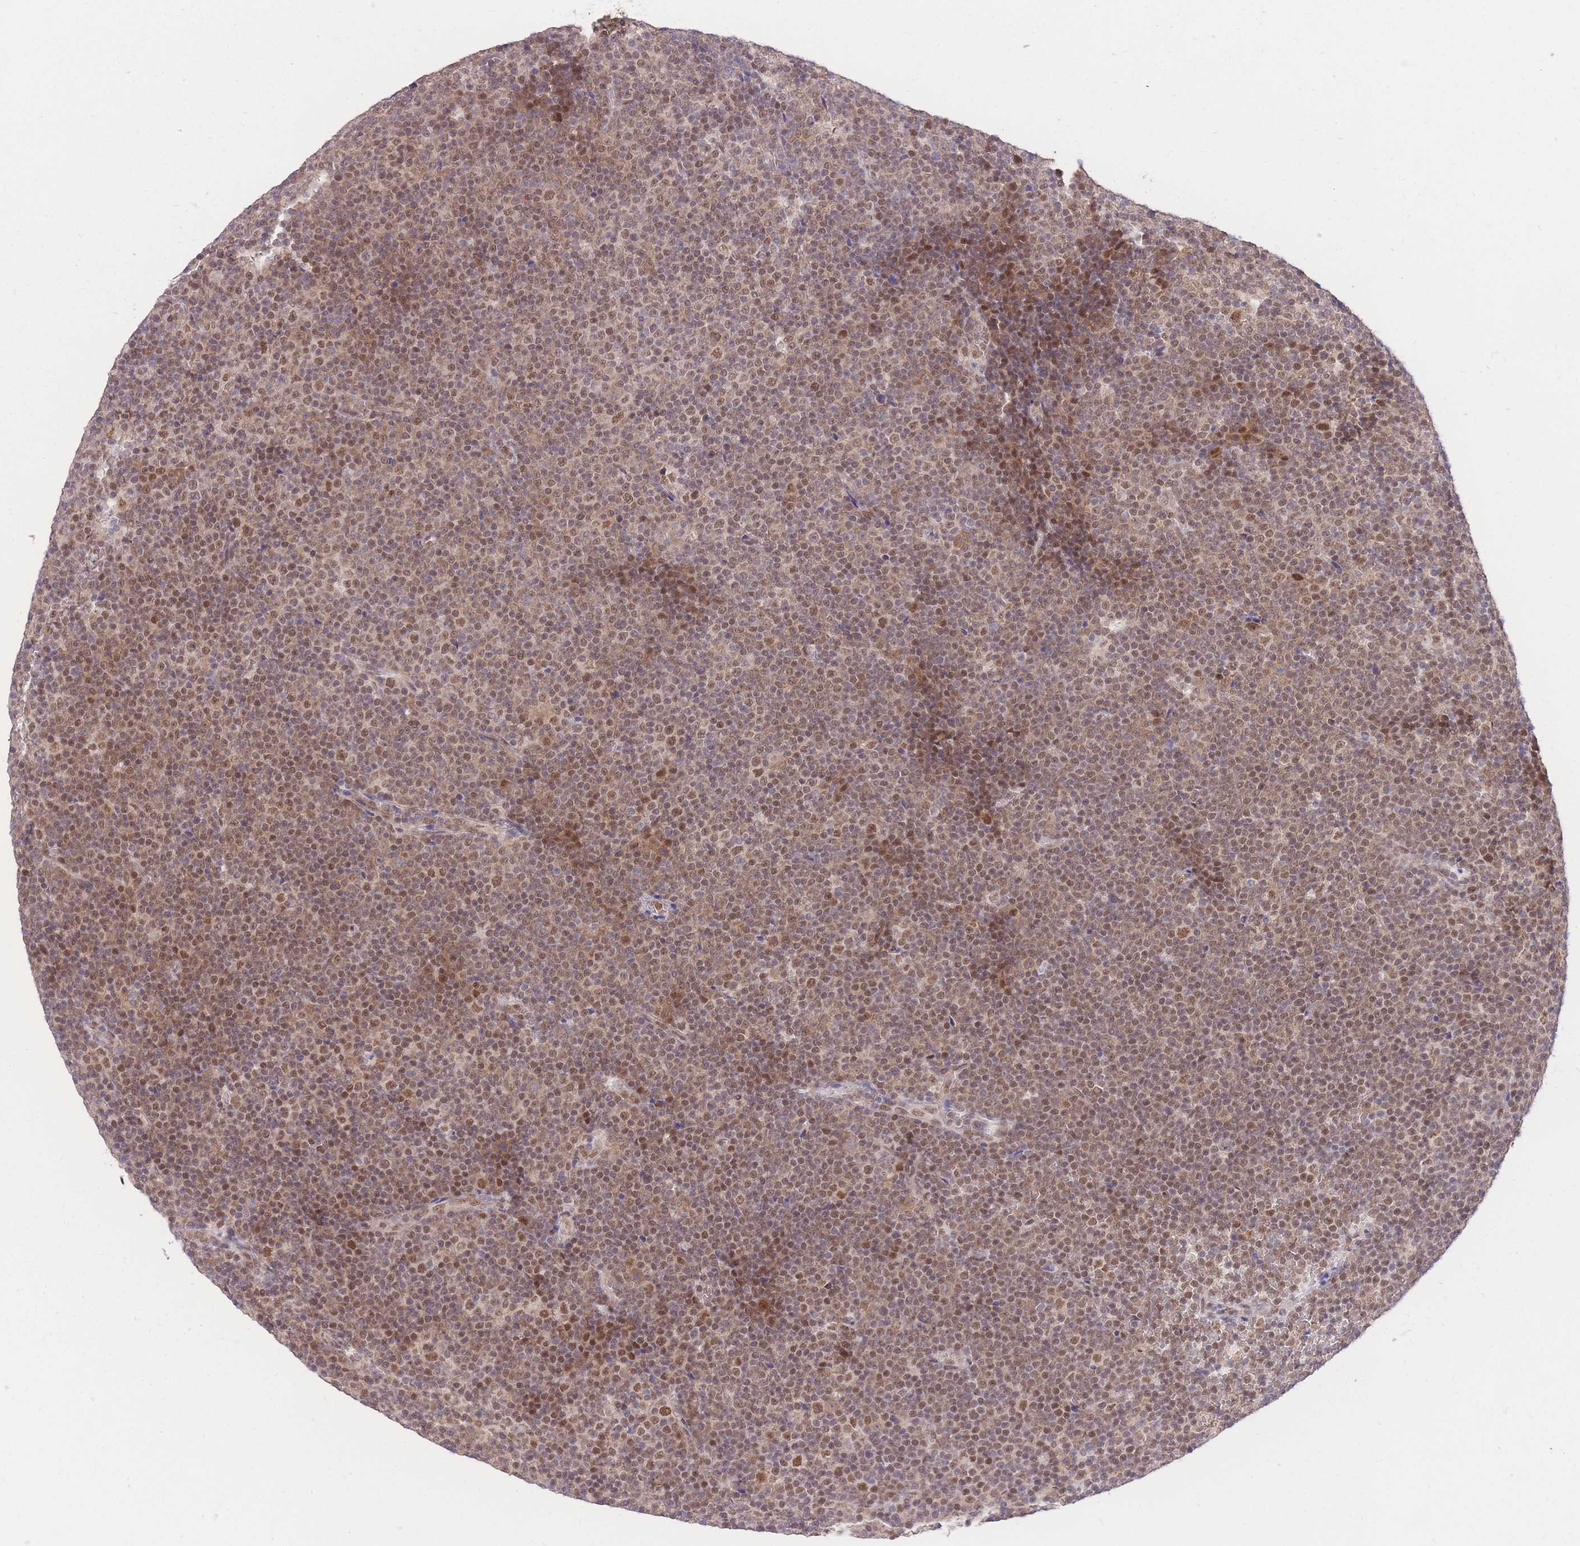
{"staining": {"intensity": "moderate", "quantity": ">75%", "location": "nuclear"}, "tissue": "lymphoma", "cell_type": "Tumor cells", "image_type": "cancer", "snomed": [{"axis": "morphology", "description": "Malignant lymphoma, non-Hodgkin's type, Low grade"}, {"axis": "topography", "description": "Lymph node"}], "caption": "Immunohistochemical staining of human lymphoma exhibits moderate nuclear protein expression in approximately >75% of tumor cells.", "gene": "UBXN7", "patient": {"sex": "female", "age": 67}}